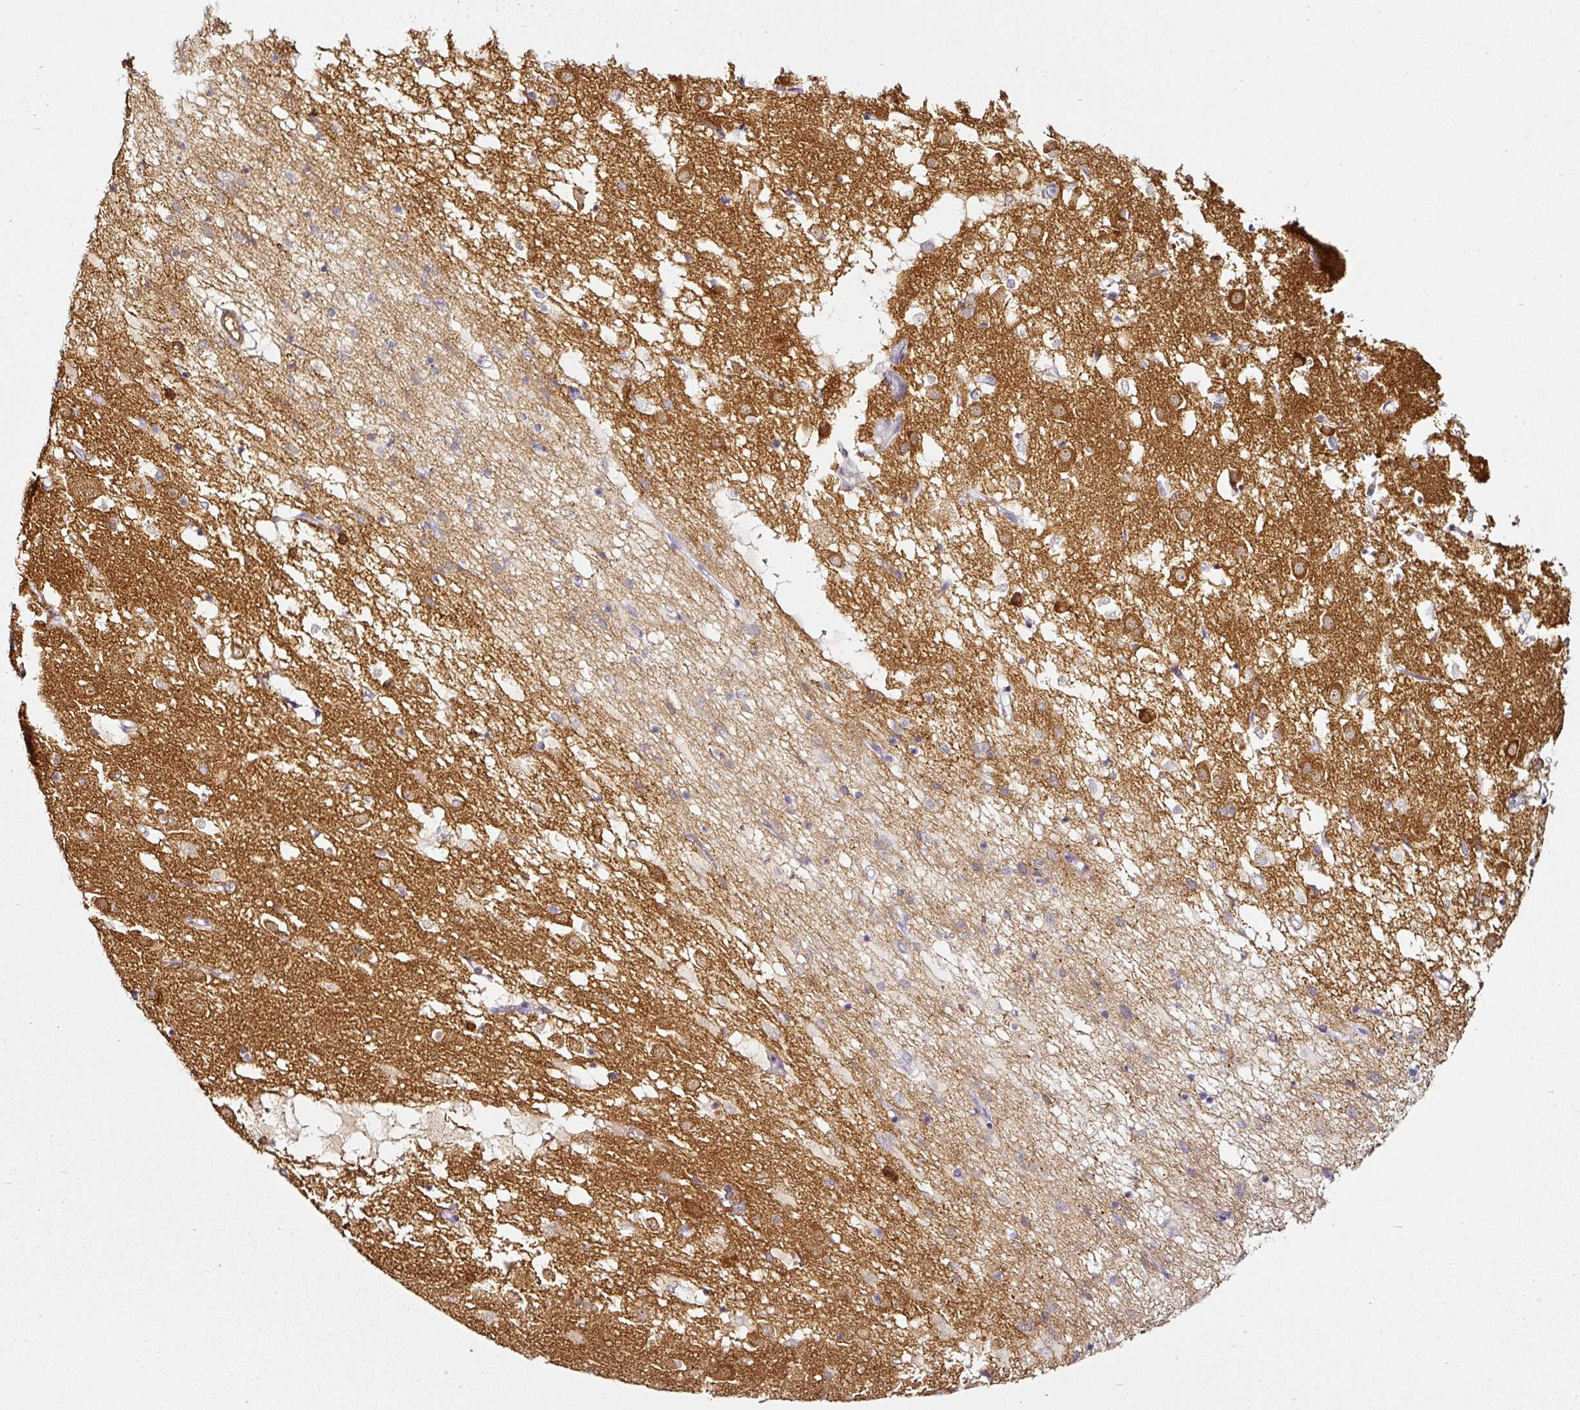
{"staining": {"intensity": "moderate", "quantity": "<25%", "location": "cytoplasmic/membranous"}, "tissue": "caudate", "cell_type": "Glial cells", "image_type": "normal", "snomed": [{"axis": "morphology", "description": "Normal tissue, NOS"}, {"axis": "topography", "description": "Lateral ventricle wall"}], "caption": "Glial cells demonstrate moderate cytoplasmic/membranous staining in about <25% of cells in normal caudate.", "gene": "CAP2", "patient": {"sex": "male", "age": 58}}